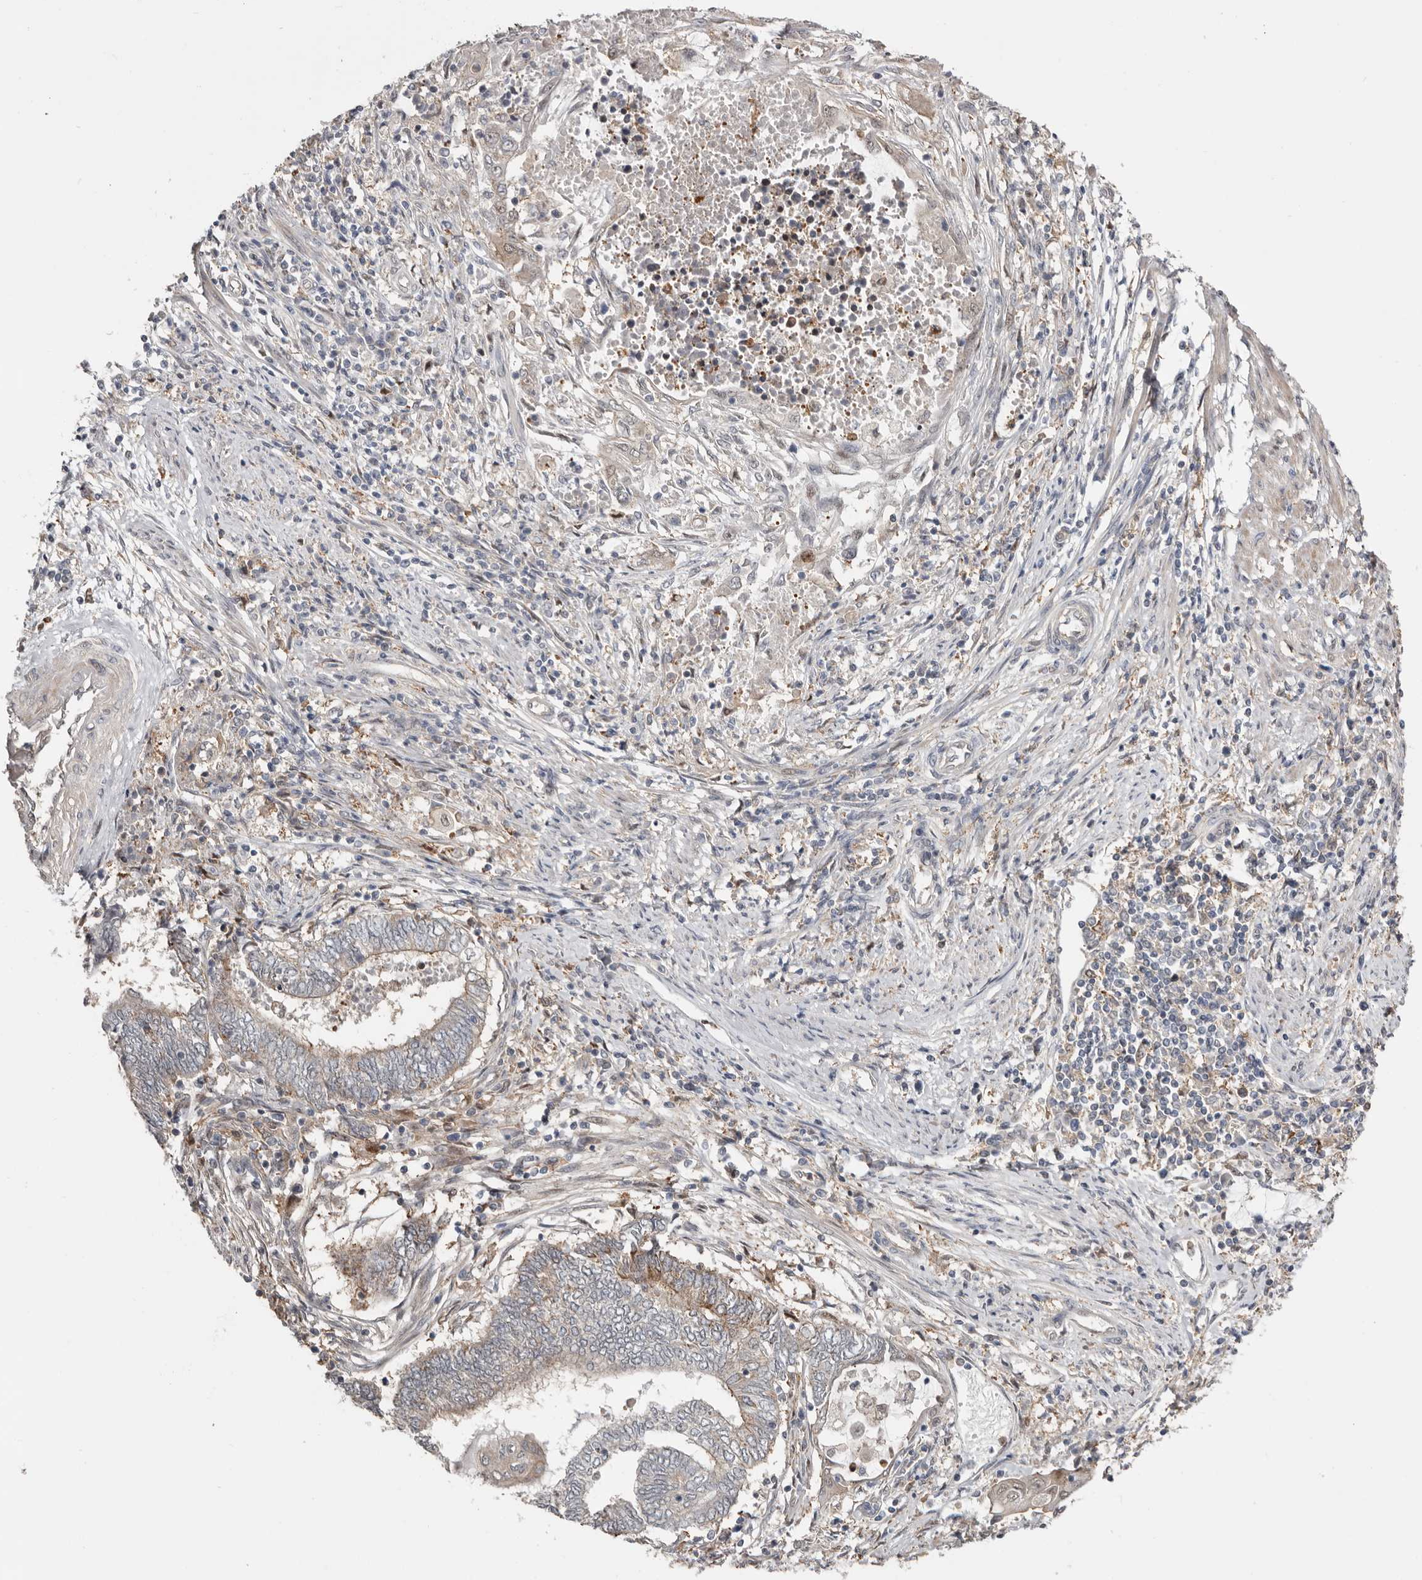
{"staining": {"intensity": "weak", "quantity": "<25%", "location": "cytoplasmic/membranous"}, "tissue": "endometrial cancer", "cell_type": "Tumor cells", "image_type": "cancer", "snomed": [{"axis": "morphology", "description": "Adenocarcinoma, NOS"}, {"axis": "topography", "description": "Uterus"}, {"axis": "topography", "description": "Endometrium"}], "caption": "The histopathology image reveals no significant expression in tumor cells of adenocarcinoma (endometrial). (Stains: DAB IHC with hematoxylin counter stain, Microscopy: brightfield microscopy at high magnification).", "gene": "MSRB2", "patient": {"sex": "female", "age": 70}}